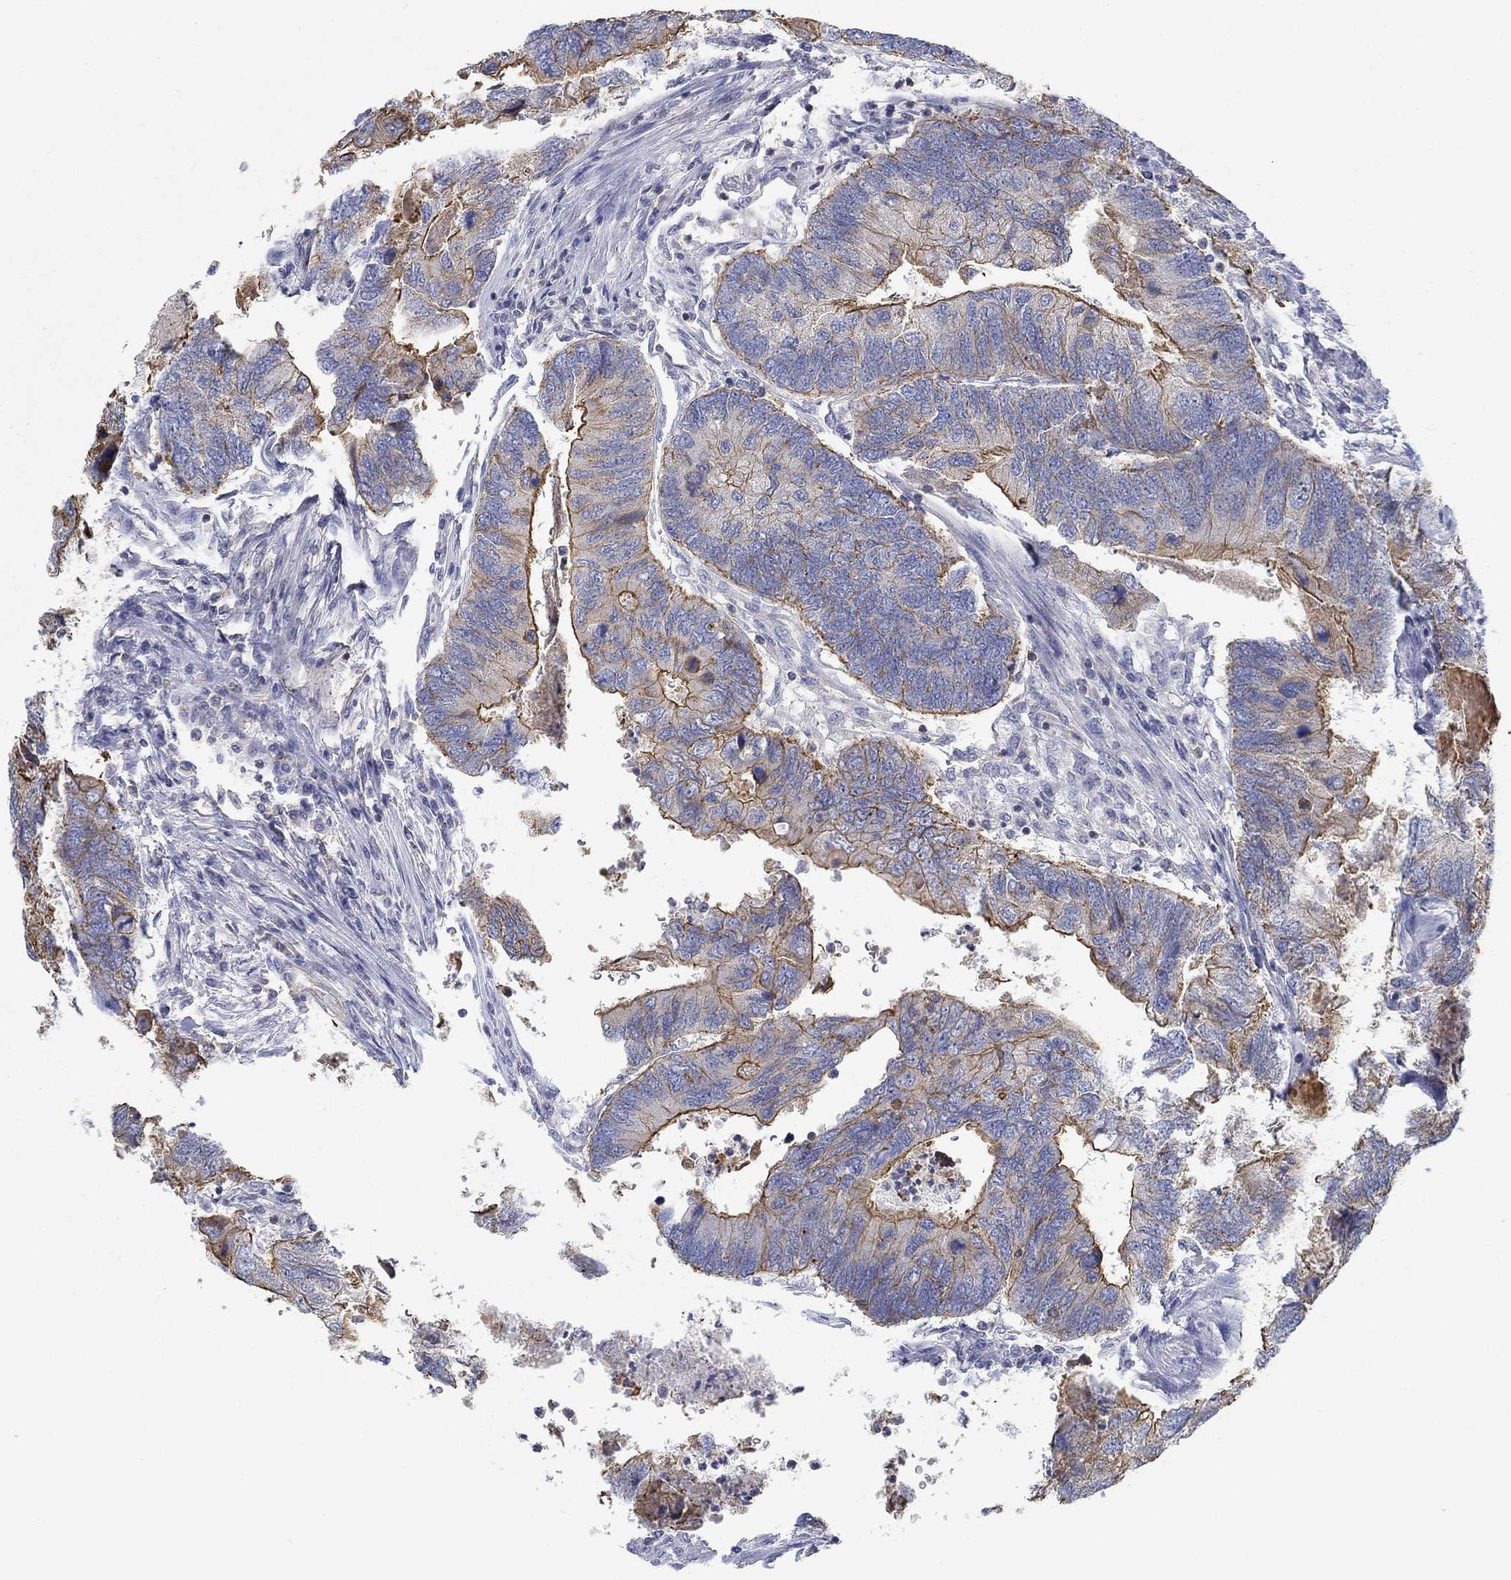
{"staining": {"intensity": "strong", "quantity": "25%-75%", "location": "cytoplasmic/membranous"}, "tissue": "colorectal cancer", "cell_type": "Tumor cells", "image_type": "cancer", "snomed": [{"axis": "morphology", "description": "Adenocarcinoma, NOS"}, {"axis": "topography", "description": "Colon"}], "caption": "Protein expression analysis of human colorectal cancer reveals strong cytoplasmic/membranous staining in approximately 25%-75% of tumor cells. (Brightfield microscopy of DAB IHC at high magnification).", "gene": "BBOF1", "patient": {"sex": "female", "age": 67}}